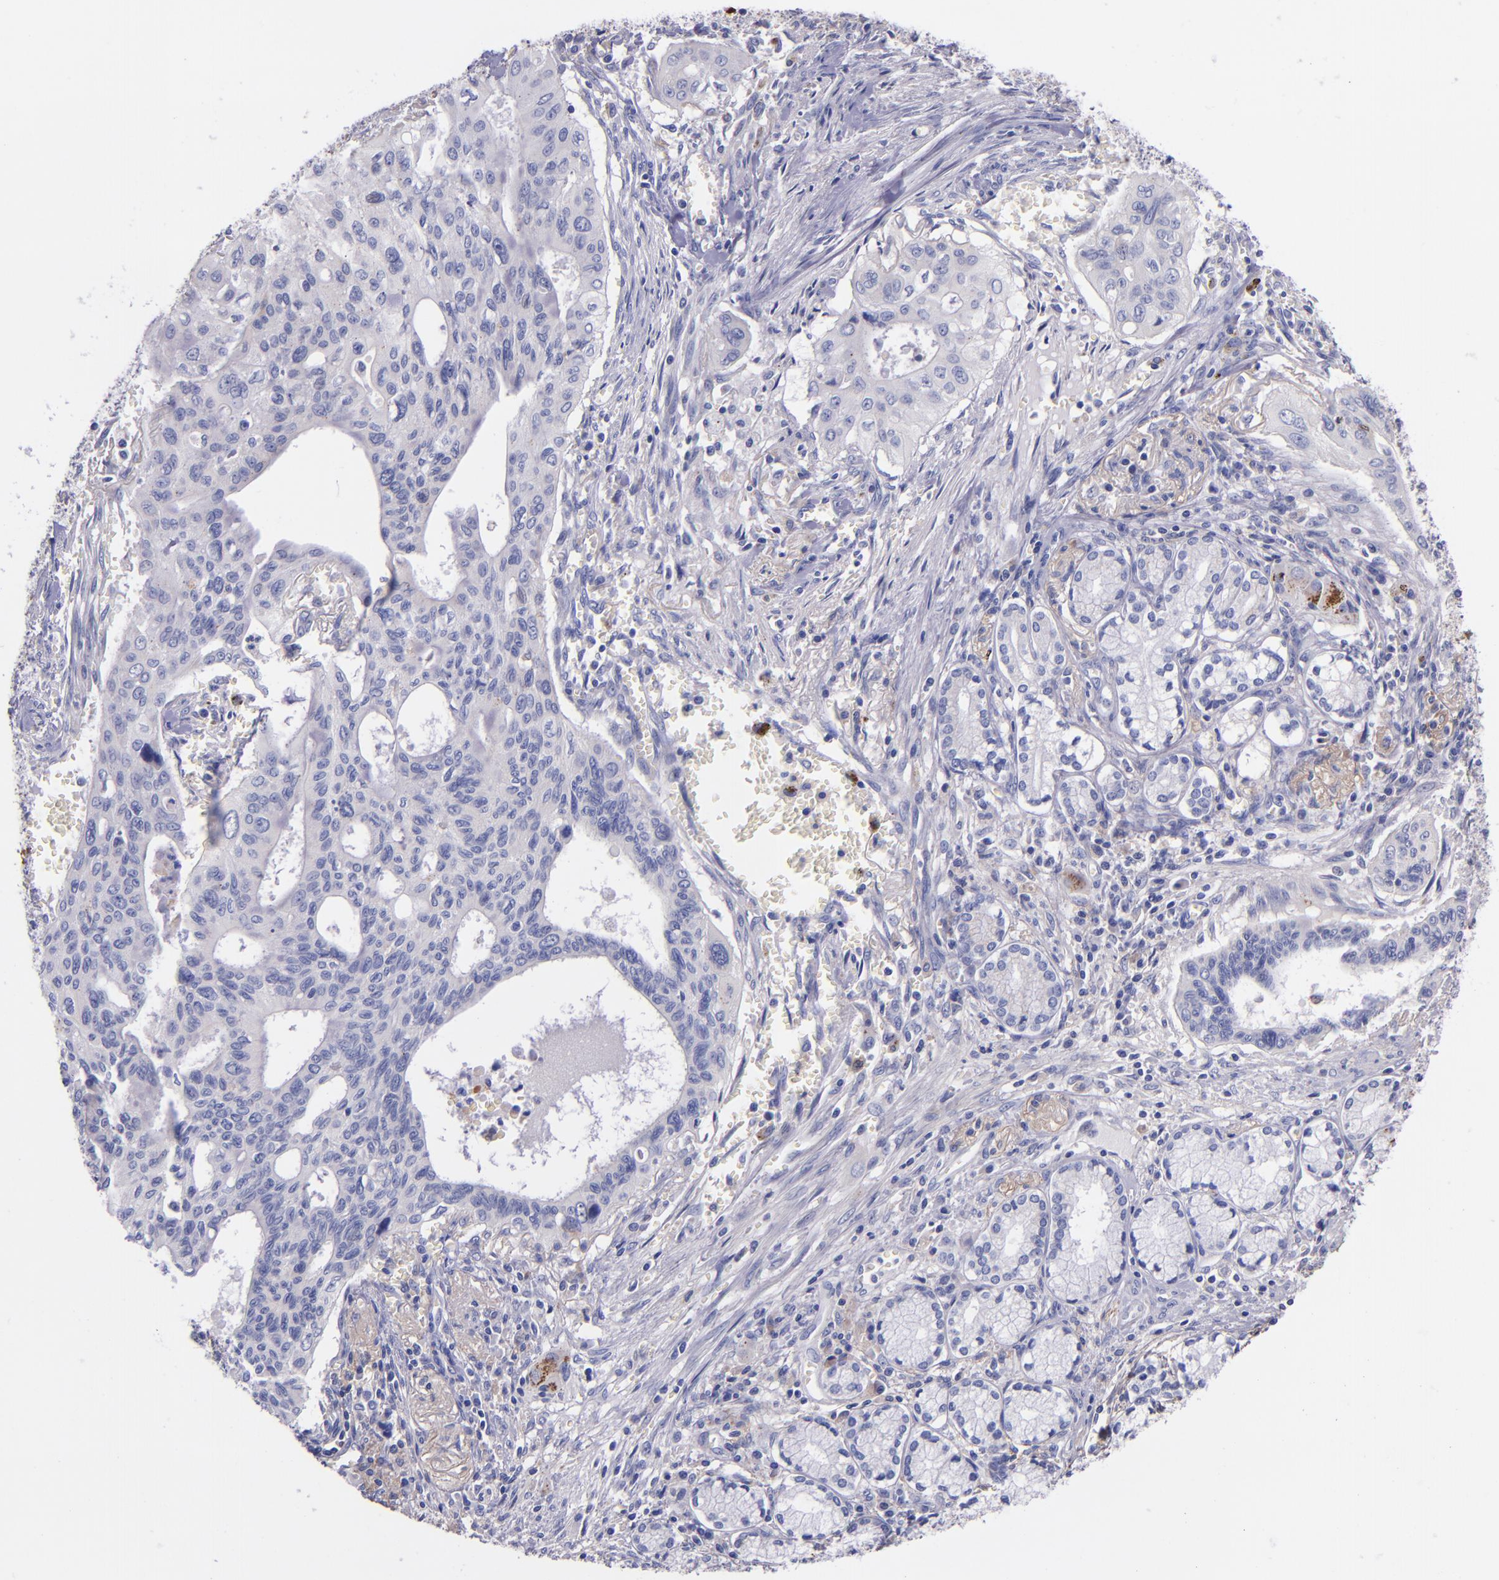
{"staining": {"intensity": "negative", "quantity": "none", "location": "none"}, "tissue": "pancreatic cancer", "cell_type": "Tumor cells", "image_type": "cancer", "snomed": [{"axis": "morphology", "description": "Adenocarcinoma, NOS"}, {"axis": "topography", "description": "Pancreas"}], "caption": "This image is of pancreatic adenocarcinoma stained with immunohistochemistry (IHC) to label a protein in brown with the nuclei are counter-stained blue. There is no expression in tumor cells.", "gene": "IVL", "patient": {"sex": "male", "age": 77}}